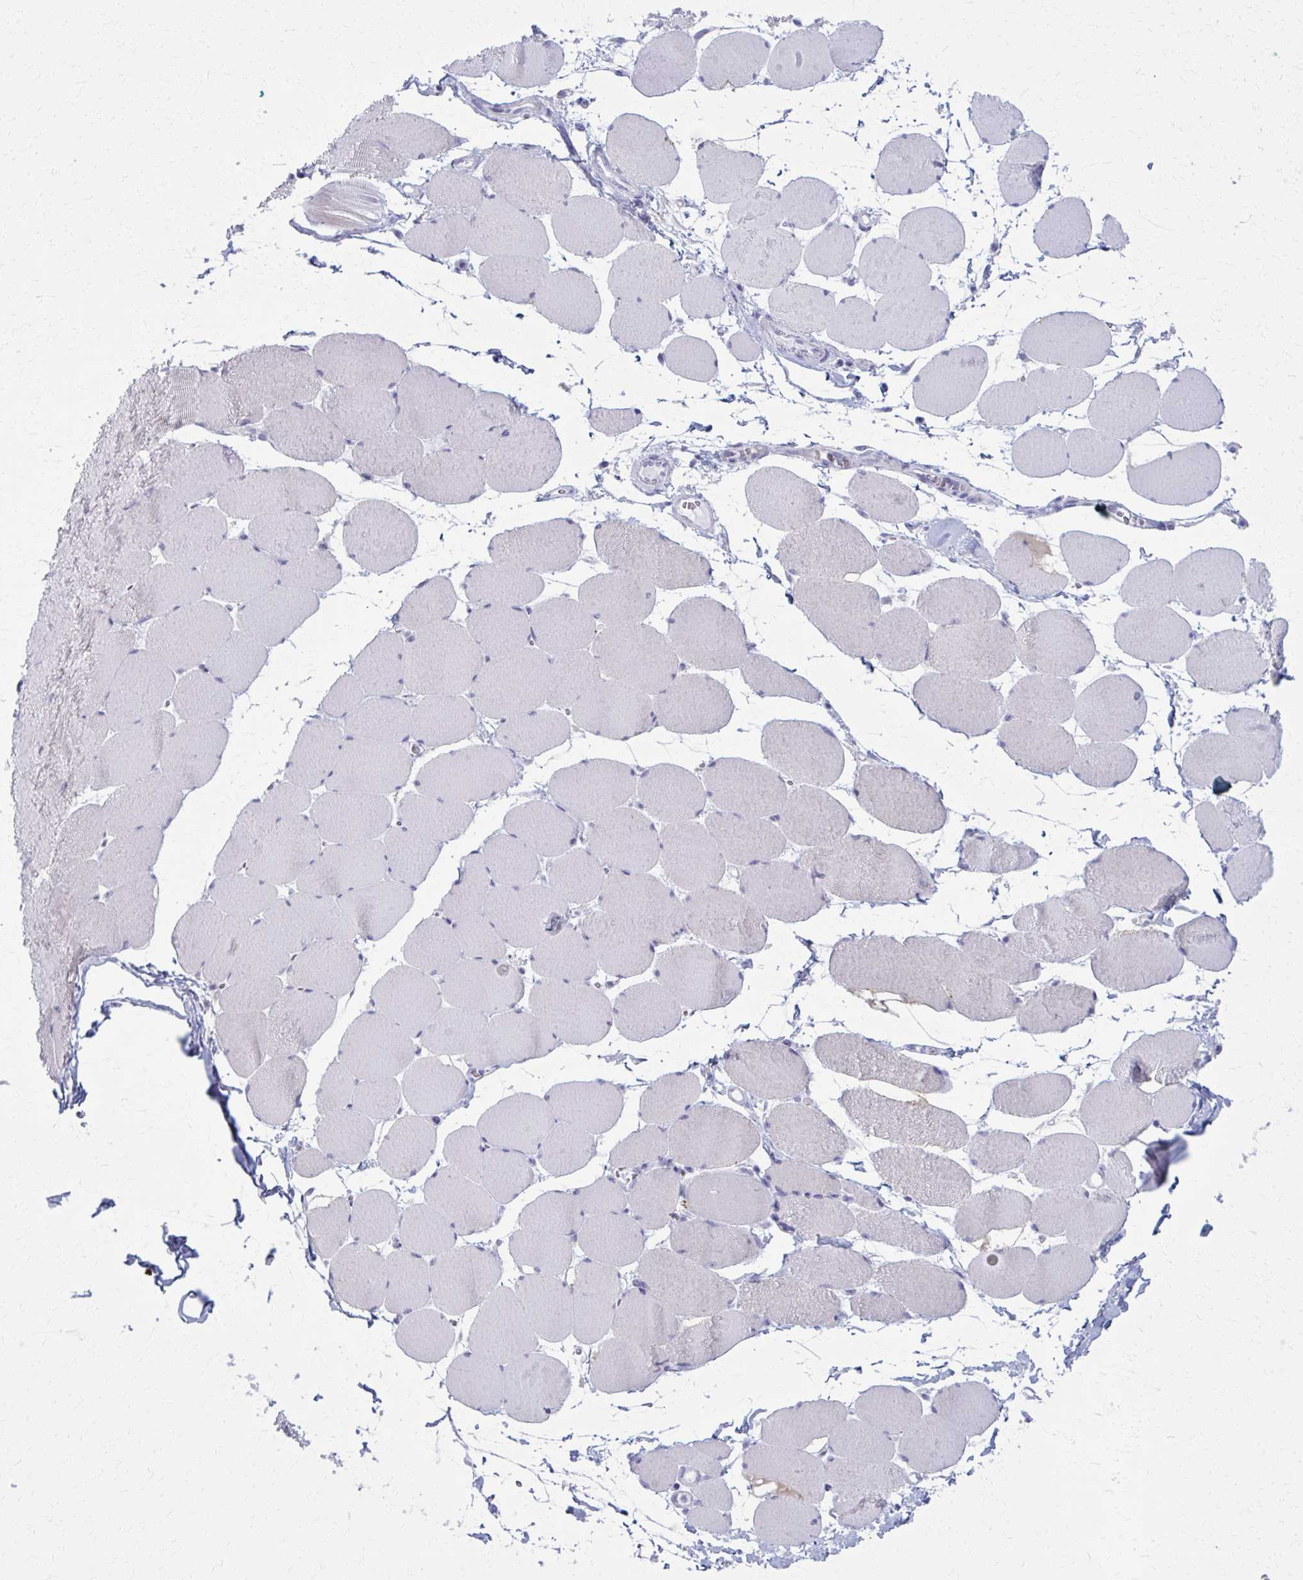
{"staining": {"intensity": "negative", "quantity": "none", "location": "none"}, "tissue": "skeletal muscle", "cell_type": "Myocytes", "image_type": "normal", "snomed": [{"axis": "morphology", "description": "Normal tissue, NOS"}, {"axis": "topography", "description": "Skeletal muscle"}], "caption": "Immunohistochemistry (IHC) of unremarkable human skeletal muscle shows no positivity in myocytes. (DAB immunohistochemistry, high magnification).", "gene": "CD38", "patient": {"sex": "female", "age": 75}}